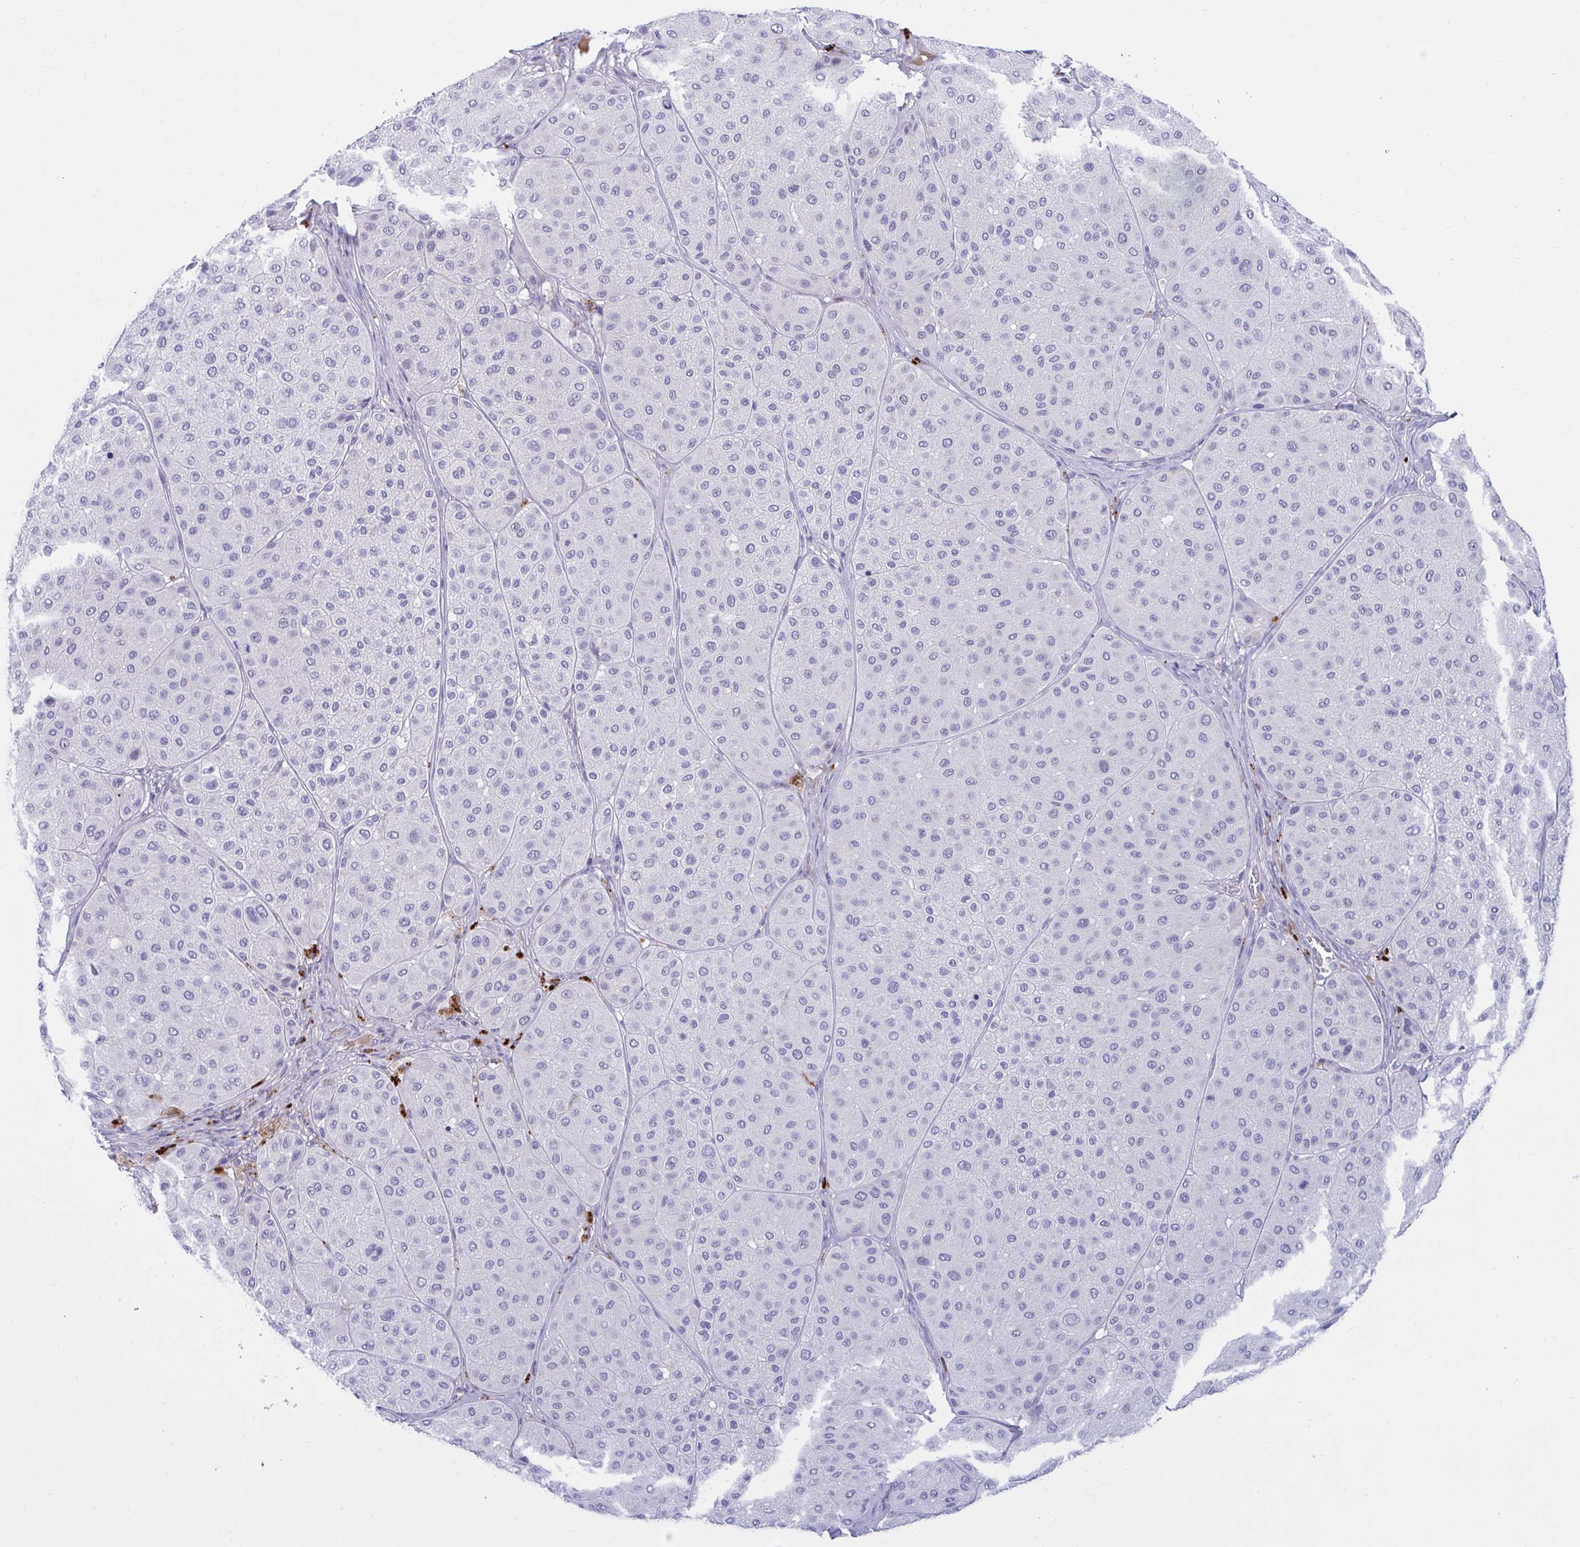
{"staining": {"intensity": "negative", "quantity": "none", "location": "none"}, "tissue": "melanoma", "cell_type": "Tumor cells", "image_type": "cancer", "snomed": [{"axis": "morphology", "description": "Malignant melanoma, Metastatic site"}, {"axis": "topography", "description": "Smooth muscle"}], "caption": "Immunohistochemical staining of melanoma displays no significant staining in tumor cells. (Immunohistochemistry (ihc), brightfield microscopy, high magnification).", "gene": "FAM219B", "patient": {"sex": "male", "age": 41}}